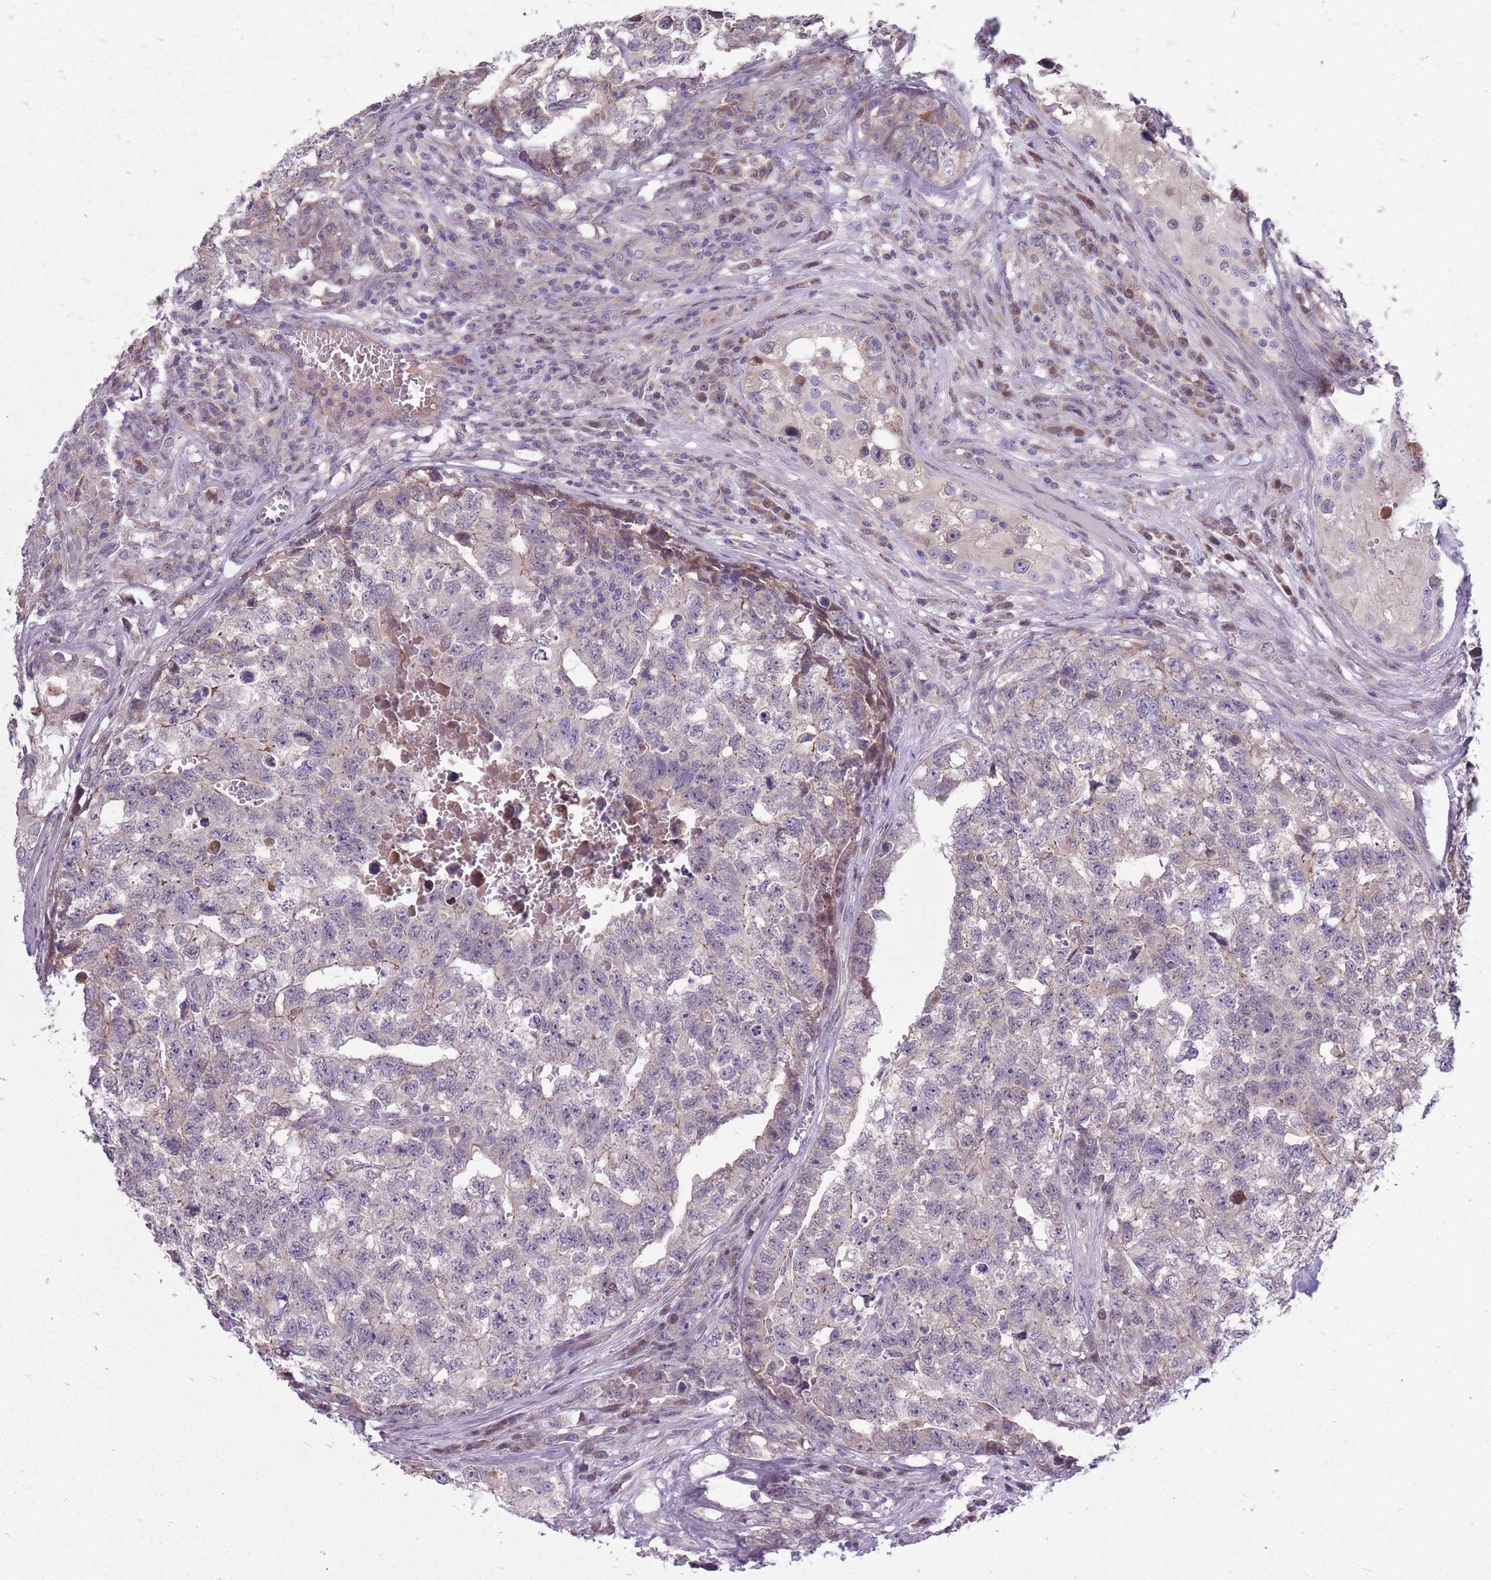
{"staining": {"intensity": "negative", "quantity": "none", "location": "none"}, "tissue": "testis cancer", "cell_type": "Tumor cells", "image_type": "cancer", "snomed": [{"axis": "morphology", "description": "Carcinoma, Embryonal, NOS"}, {"axis": "topography", "description": "Testis"}], "caption": "Image shows no protein positivity in tumor cells of embryonal carcinoma (testis) tissue. (Stains: DAB (3,3'-diaminobenzidine) immunohistochemistry with hematoxylin counter stain, Microscopy: brightfield microscopy at high magnification).", "gene": "PPP1R27", "patient": {"sex": "male", "age": 31}}